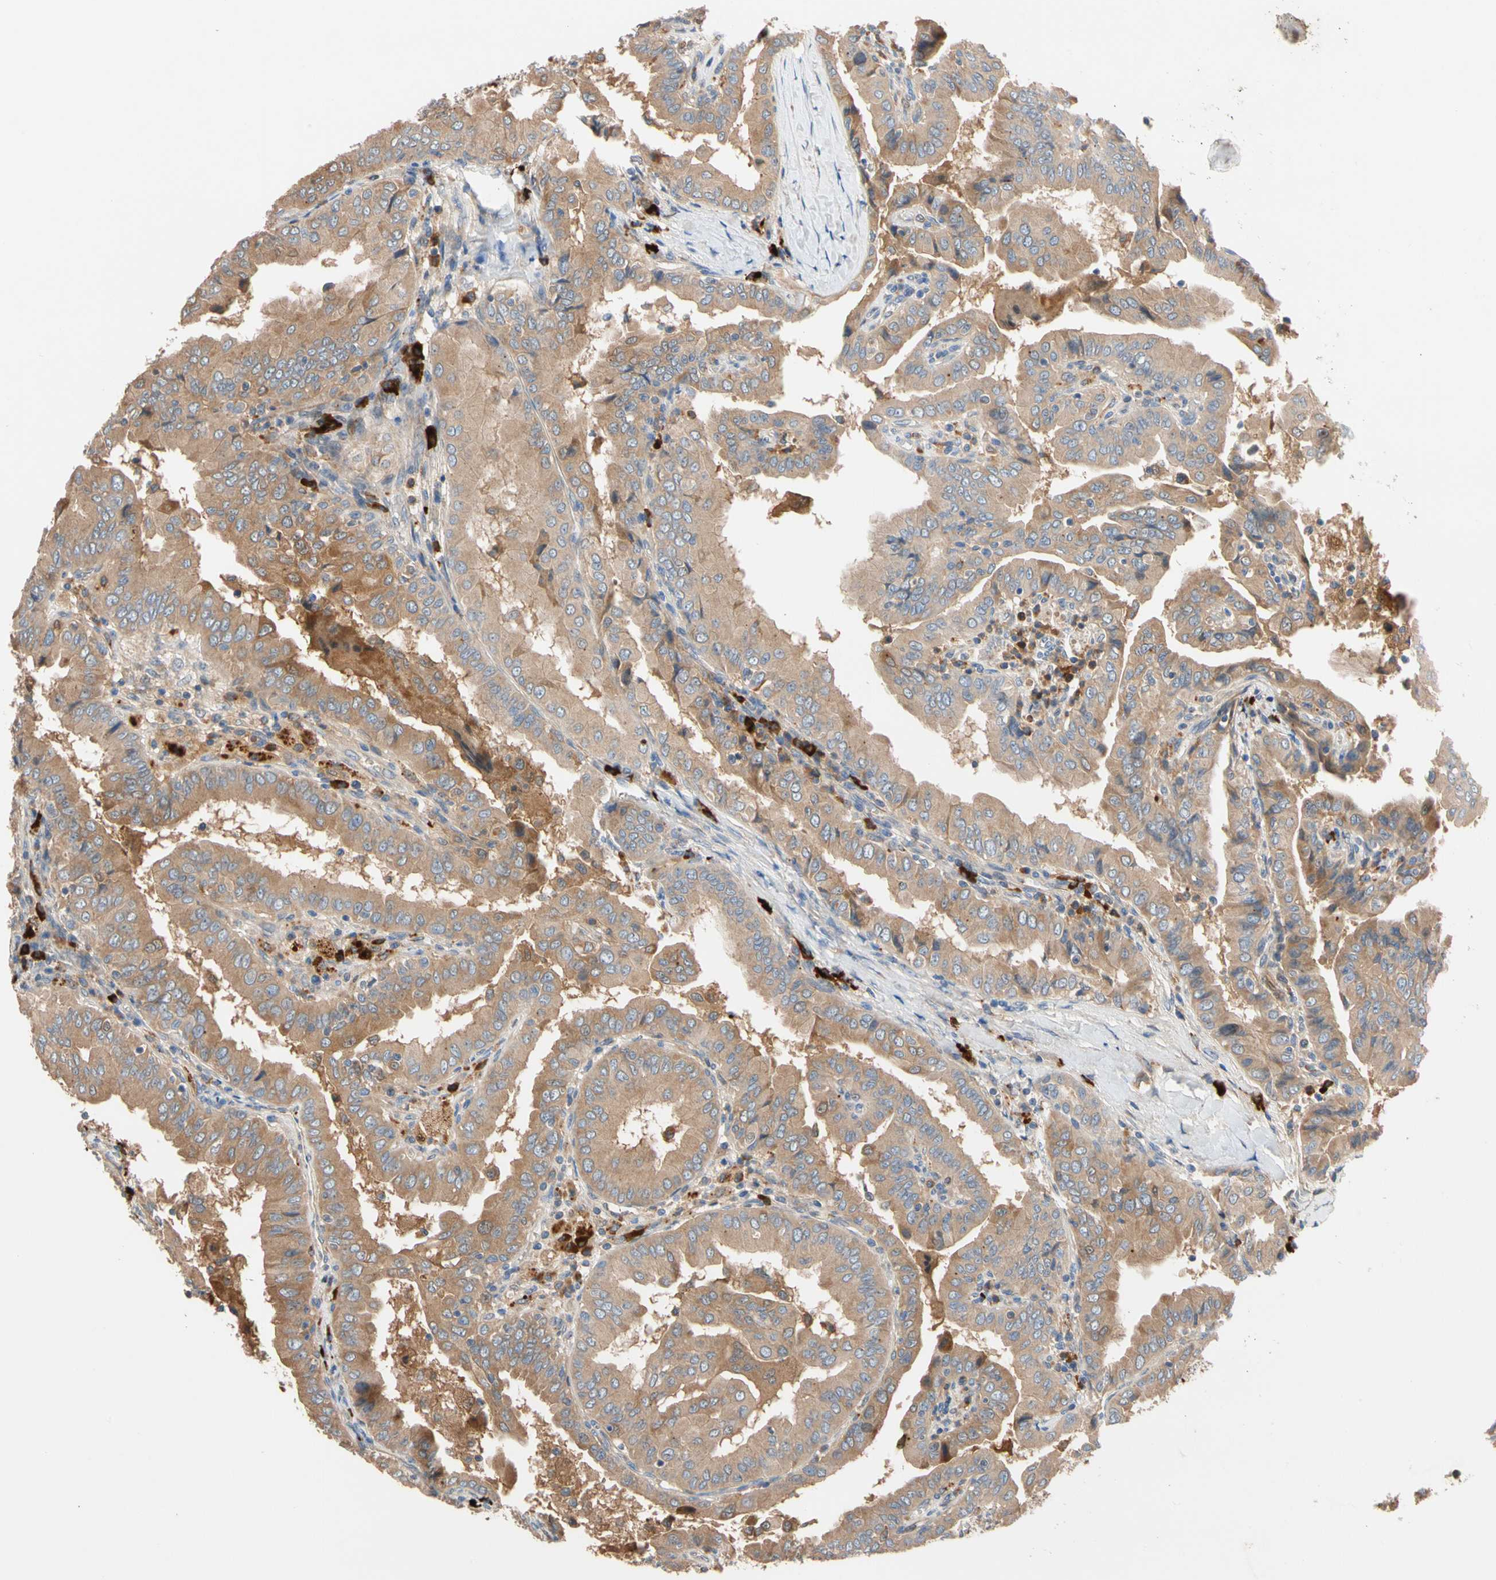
{"staining": {"intensity": "moderate", "quantity": ">75%", "location": "cytoplasmic/membranous"}, "tissue": "thyroid cancer", "cell_type": "Tumor cells", "image_type": "cancer", "snomed": [{"axis": "morphology", "description": "Papillary adenocarcinoma, NOS"}, {"axis": "topography", "description": "Thyroid gland"}], "caption": "The immunohistochemical stain shows moderate cytoplasmic/membranous expression in tumor cells of thyroid cancer (papillary adenocarcinoma) tissue.", "gene": "FGD6", "patient": {"sex": "male", "age": 33}}